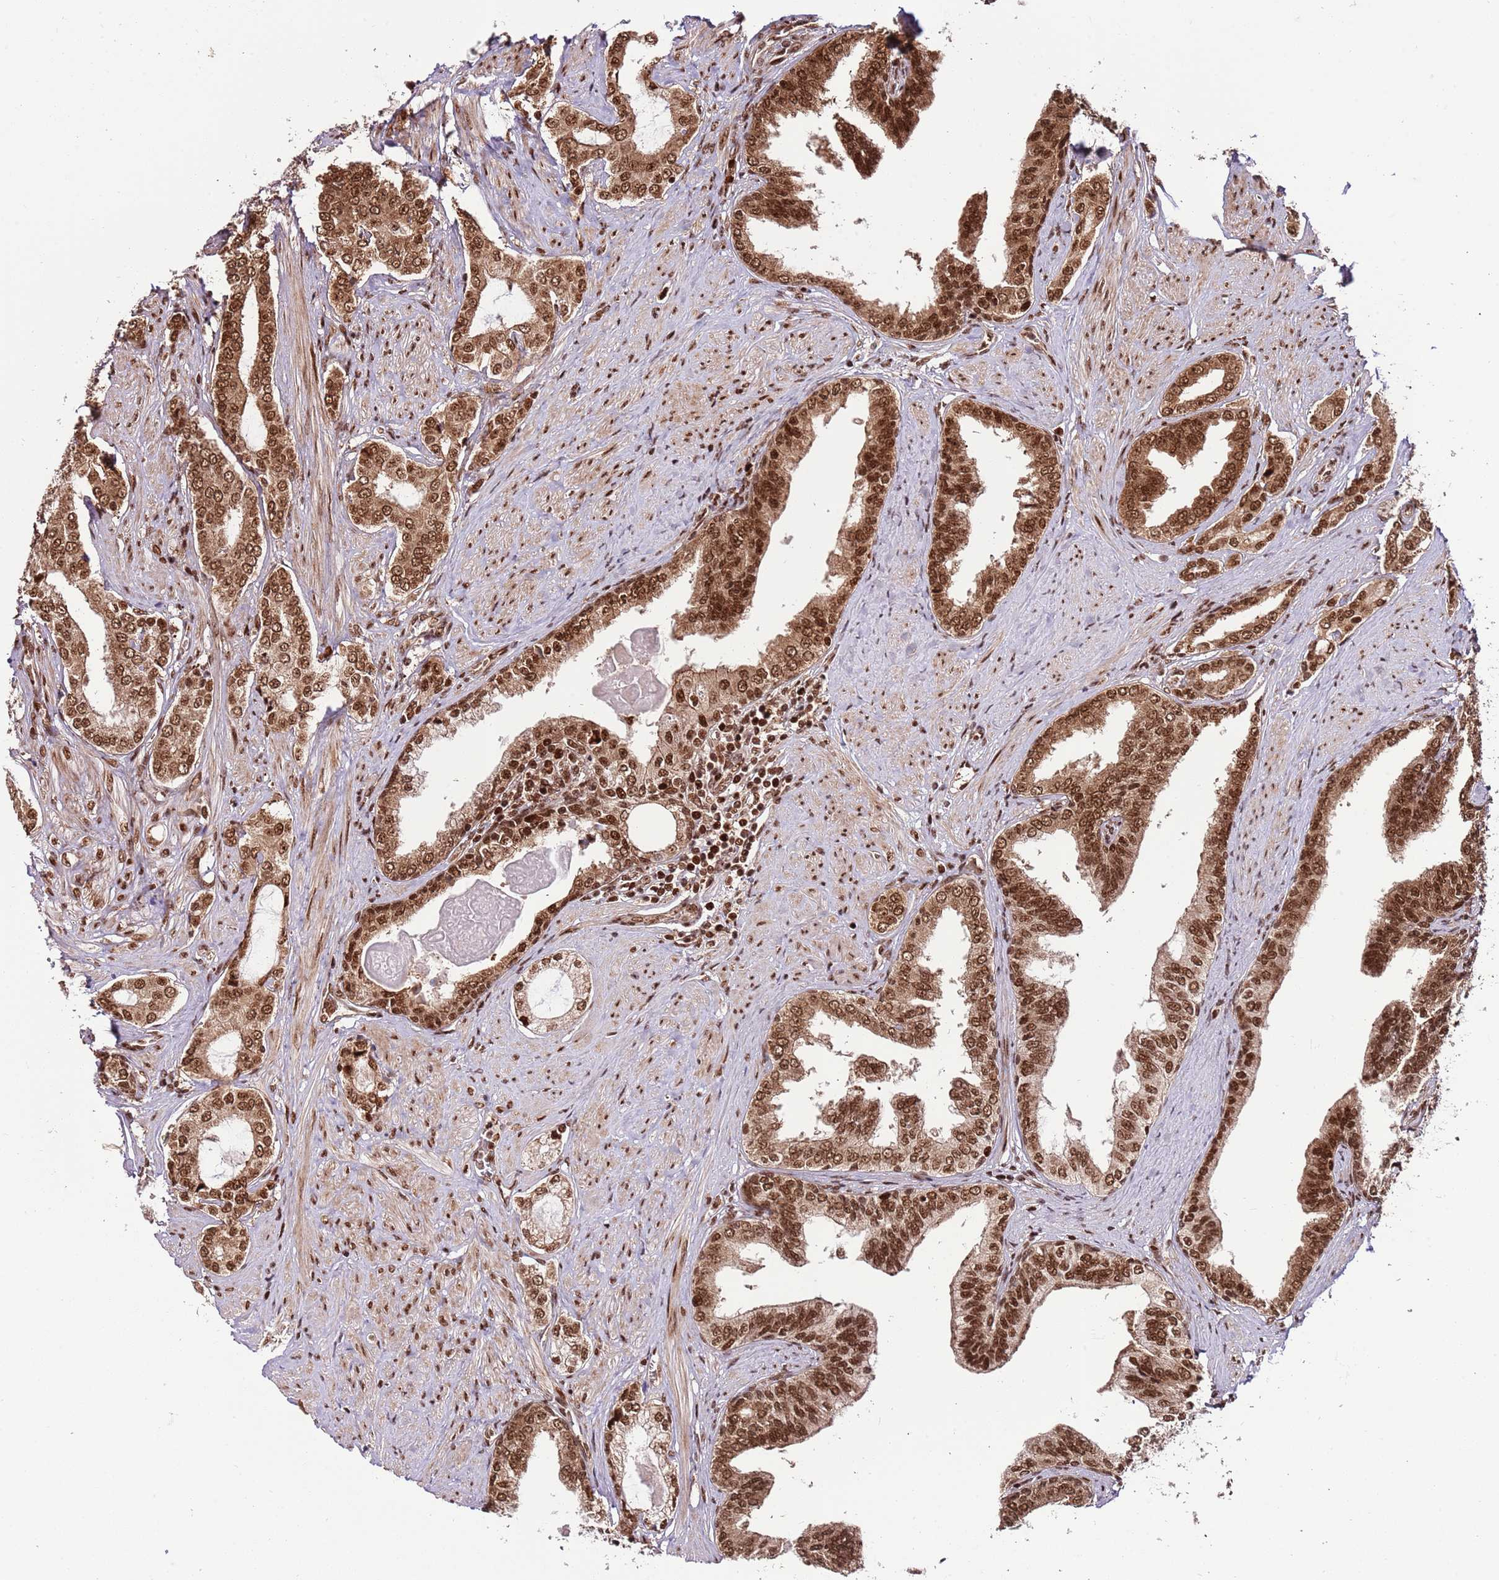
{"staining": {"intensity": "strong", "quantity": ">75%", "location": "cytoplasmic/membranous,nuclear"}, "tissue": "prostate cancer", "cell_type": "Tumor cells", "image_type": "cancer", "snomed": [{"axis": "morphology", "description": "Adenocarcinoma, High grade"}, {"axis": "topography", "description": "Prostate"}], "caption": "Brown immunohistochemical staining in adenocarcinoma (high-grade) (prostate) shows strong cytoplasmic/membranous and nuclear positivity in about >75% of tumor cells.", "gene": "RIF1", "patient": {"sex": "male", "age": 71}}